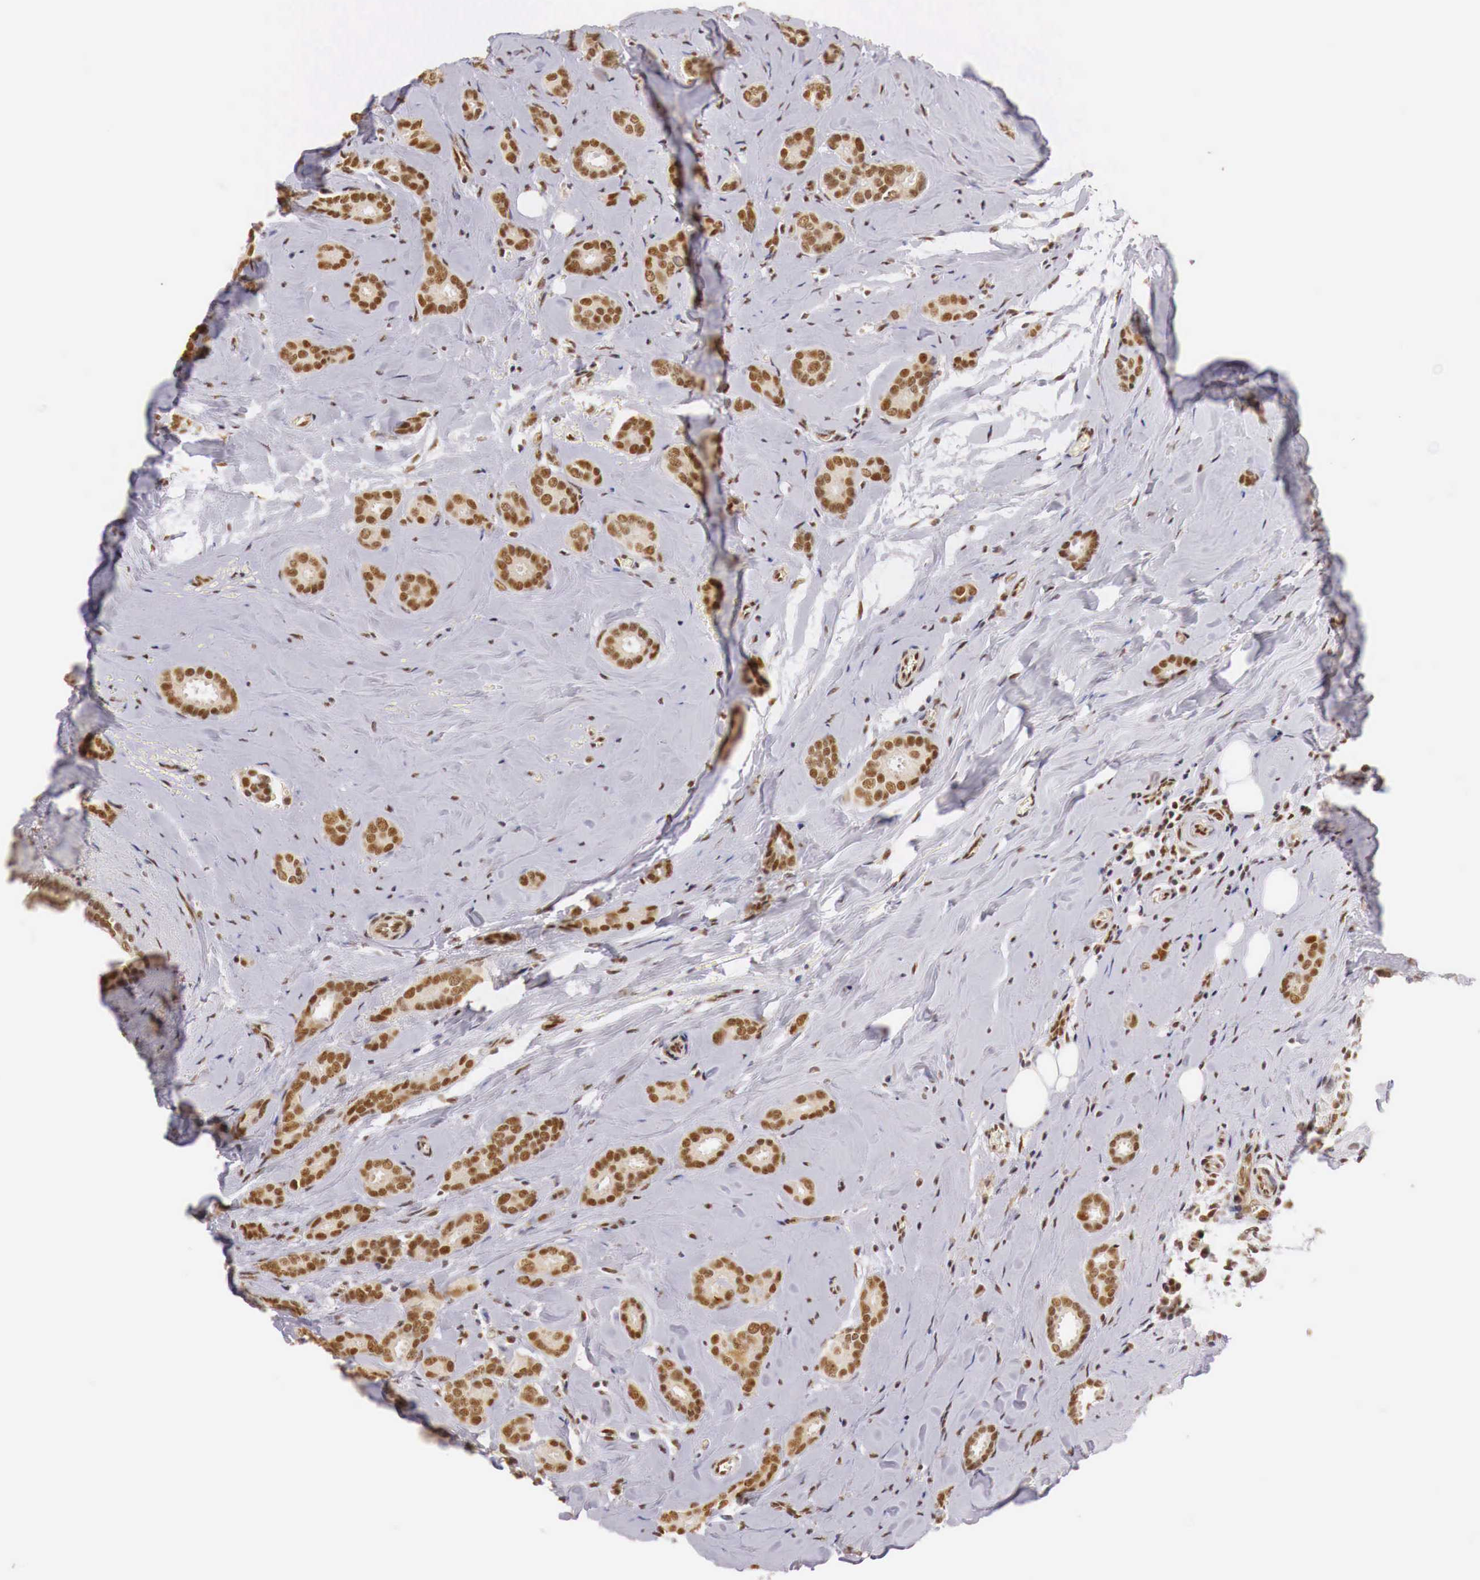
{"staining": {"intensity": "moderate", "quantity": ">75%", "location": "cytoplasmic/membranous,nuclear"}, "tissue": "breast cancer", "cell_type": "Tumor cells", "image_type": "cancer", "snomed": [{"axis": "morphology", "description": "Duct carcinoma"}, {"axis": "topography", "description": "Breast"}], "caption": "Protein expression analysis of breast infiltrating ductal carcinoma reveals moderate cytoplasmic/membranous and nuclear positivity in about >75% of tumor cells. Nuclei are stained in blue.", "gene": "GPKOW", "patient": {"sex": "female", "age": 50}}